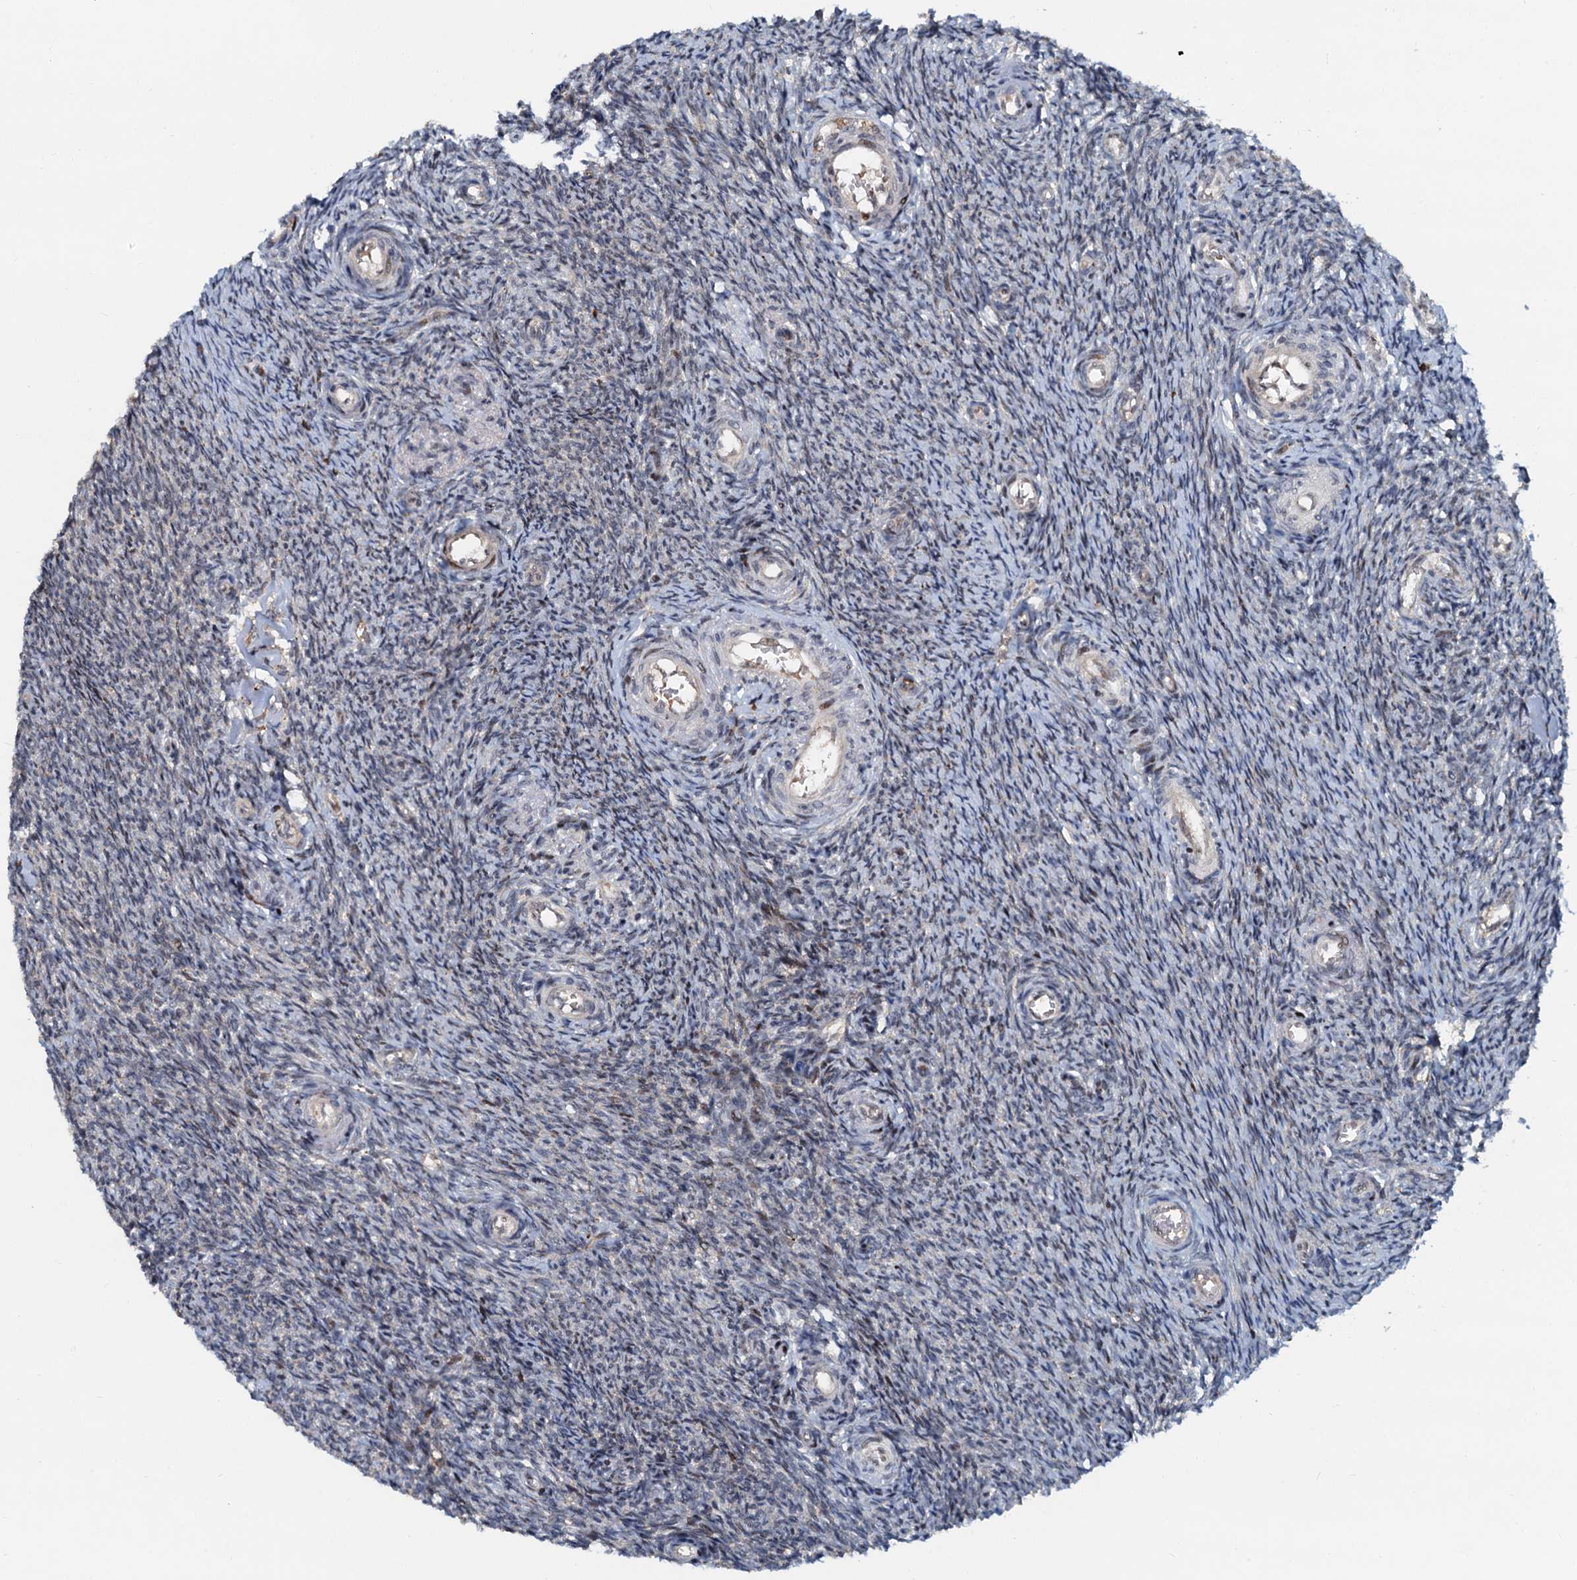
{"staining": {"intensity": "negative", "quantity": "none", "location": "none"}, "tissue": "ovary", "cell_type": "Ovarian stroma cells", "image_type": "normal", "snomed": [{"axis": "morphology", "description": "Normal tissue, NOS"}, {"axis": "topography", "description": "Ovary"}], "caption": "Immunohistochemical staining of unremarkable ovary shows no significant positivity in ovarian stroma cells. Brightfield microscopy of immunohistochemistry (IHC) stained with DAB (brown) and hematoxylin (blue), captured at high magnification.", "gene": "DNAJC21", "patient": {"sex": "female", "age": 44}}